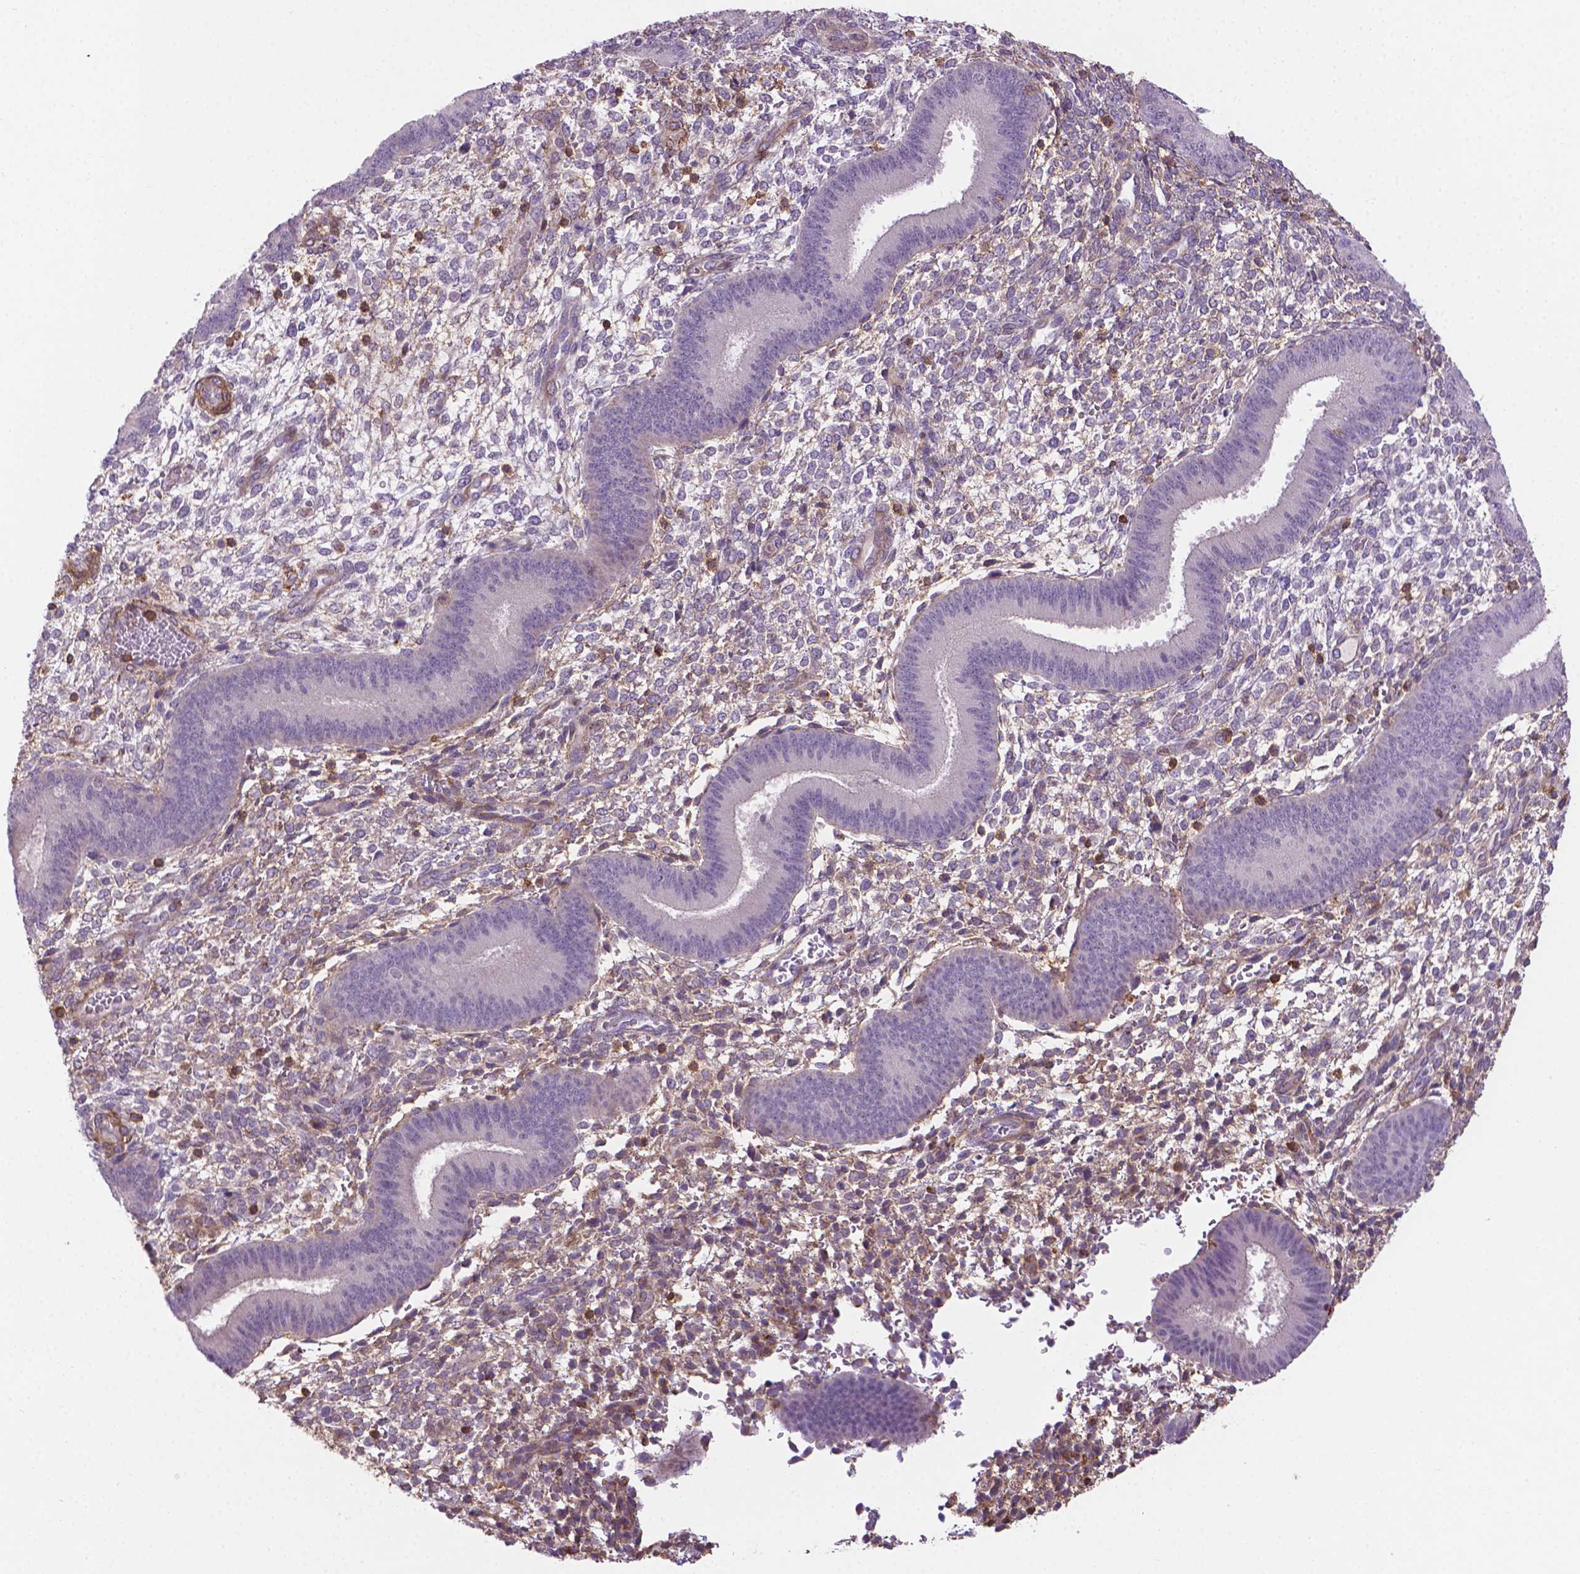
{"staining": {"intensity": "negative", "quantity": "none", "location": "none"}, "tissue": "endometrium", "cell_type": "Cells in endometrial stroma", "image_type": "normal", "snomed": [{"axis": "morphology", "description": "Normal tissue, NOS"}, {"axis": "topography", "description": "Endometrium"}], "caption": "DAB immunohistochemical staining of normal endometrium reveals no significant expression in cells in endometrial stroma. Nuclei are stained in blue.", "gene": "ACAD10", "patient": {"sex": "female", "age": 39}}